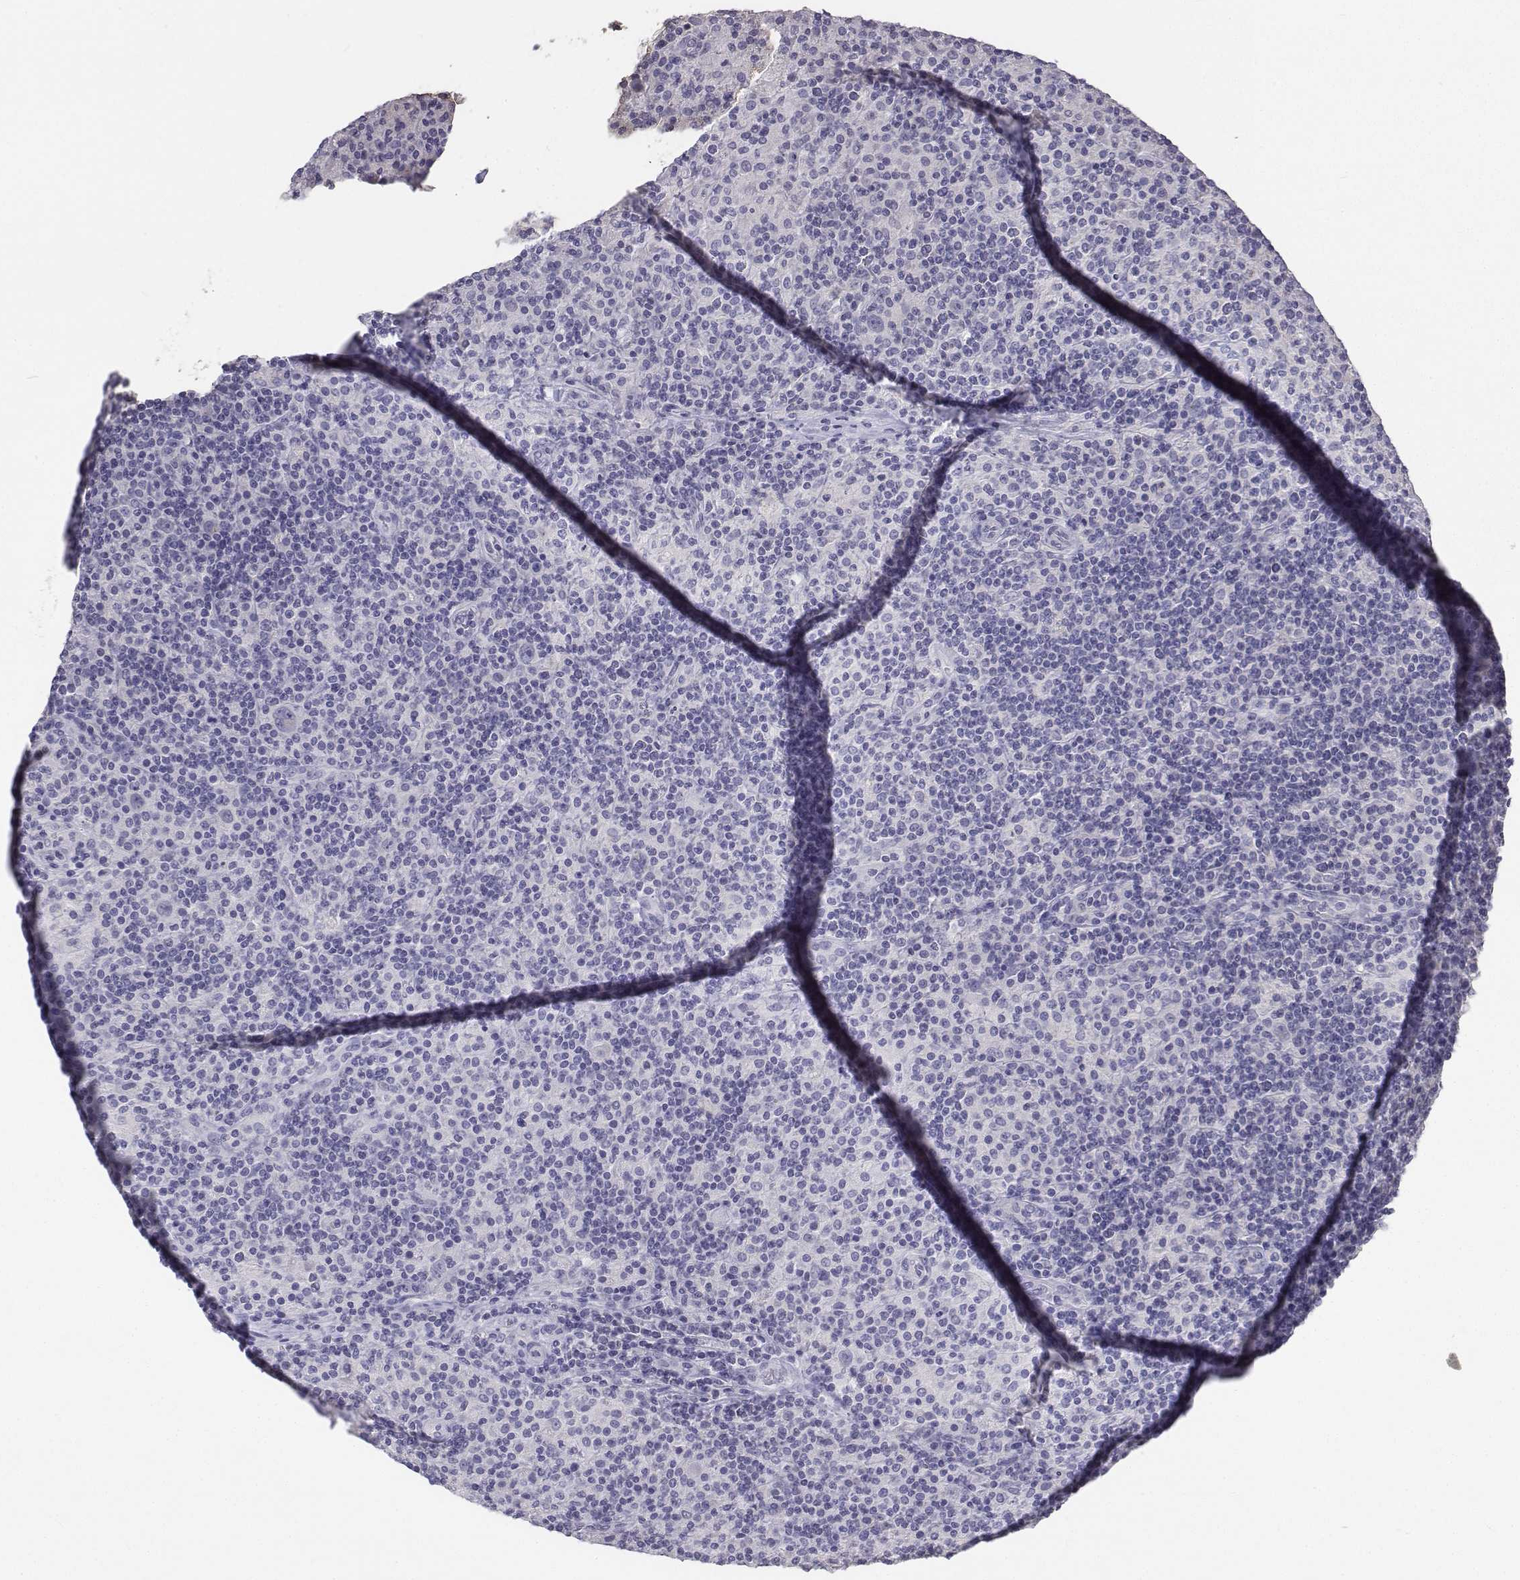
{"staining": {"intensity": "negative", "quantity": "none", "location": "none"}, "tissue": "lymphoma", "cell_type": "Tumor cells", "image_type": "cancer", "snomed": [{"axis": "morphology", "description": "Hodgkin's disease, NOS"}, {"axis": "topography", "description": "Lymph node"}], "caption": "Immunohistochemistry photomicrograph of human Hodgkin's disease stained for a protein (brown), which reveals no expression in tumor cells.", "gene": "LGSN", "patient": {"sex": "male", "age": 70}}